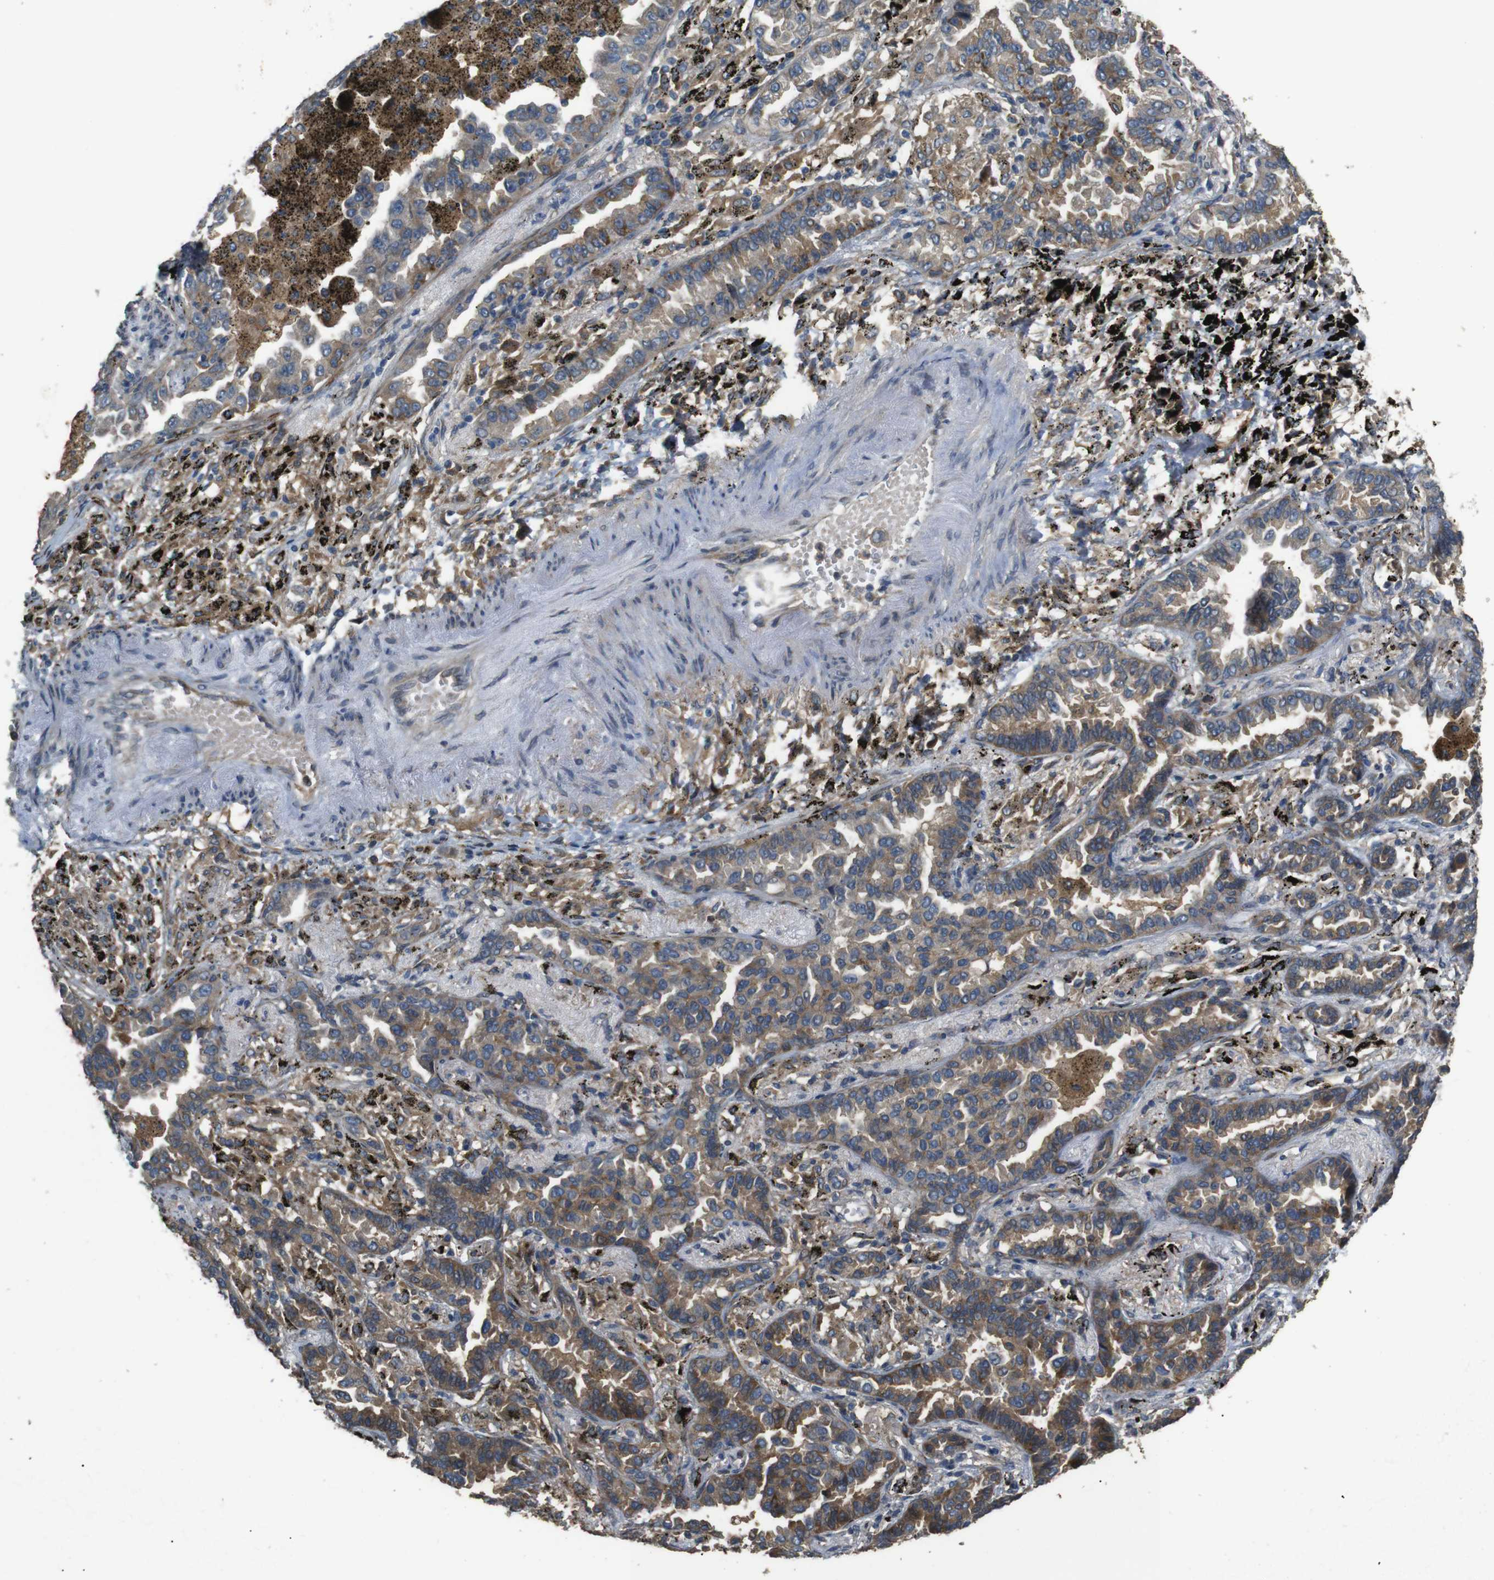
{"staining": {"intensity": "moderate", "quantity": "25%-75%", "location": "cytoplasmic/membranous"}, "tissue": "lung cancer", "cell_type": "Tumor cells", "image_type": "cancer", "snomed": [{"axis": "morphology", "description": "Normal tissue, NOS"}, {"axis": "morphology", "description": "Adenocarcinoma, NOS"}, {"axis": "topography", "description": "Lung"}], "caption": "The micrograph demonstrates staining of lung adenocarcinoma, revealing moderate cytoplasmic/membranous protein expression (brown color) within tumor cells.", "gene": "ARHGAP24", "patient": {"sex": "male", "age": 59}}